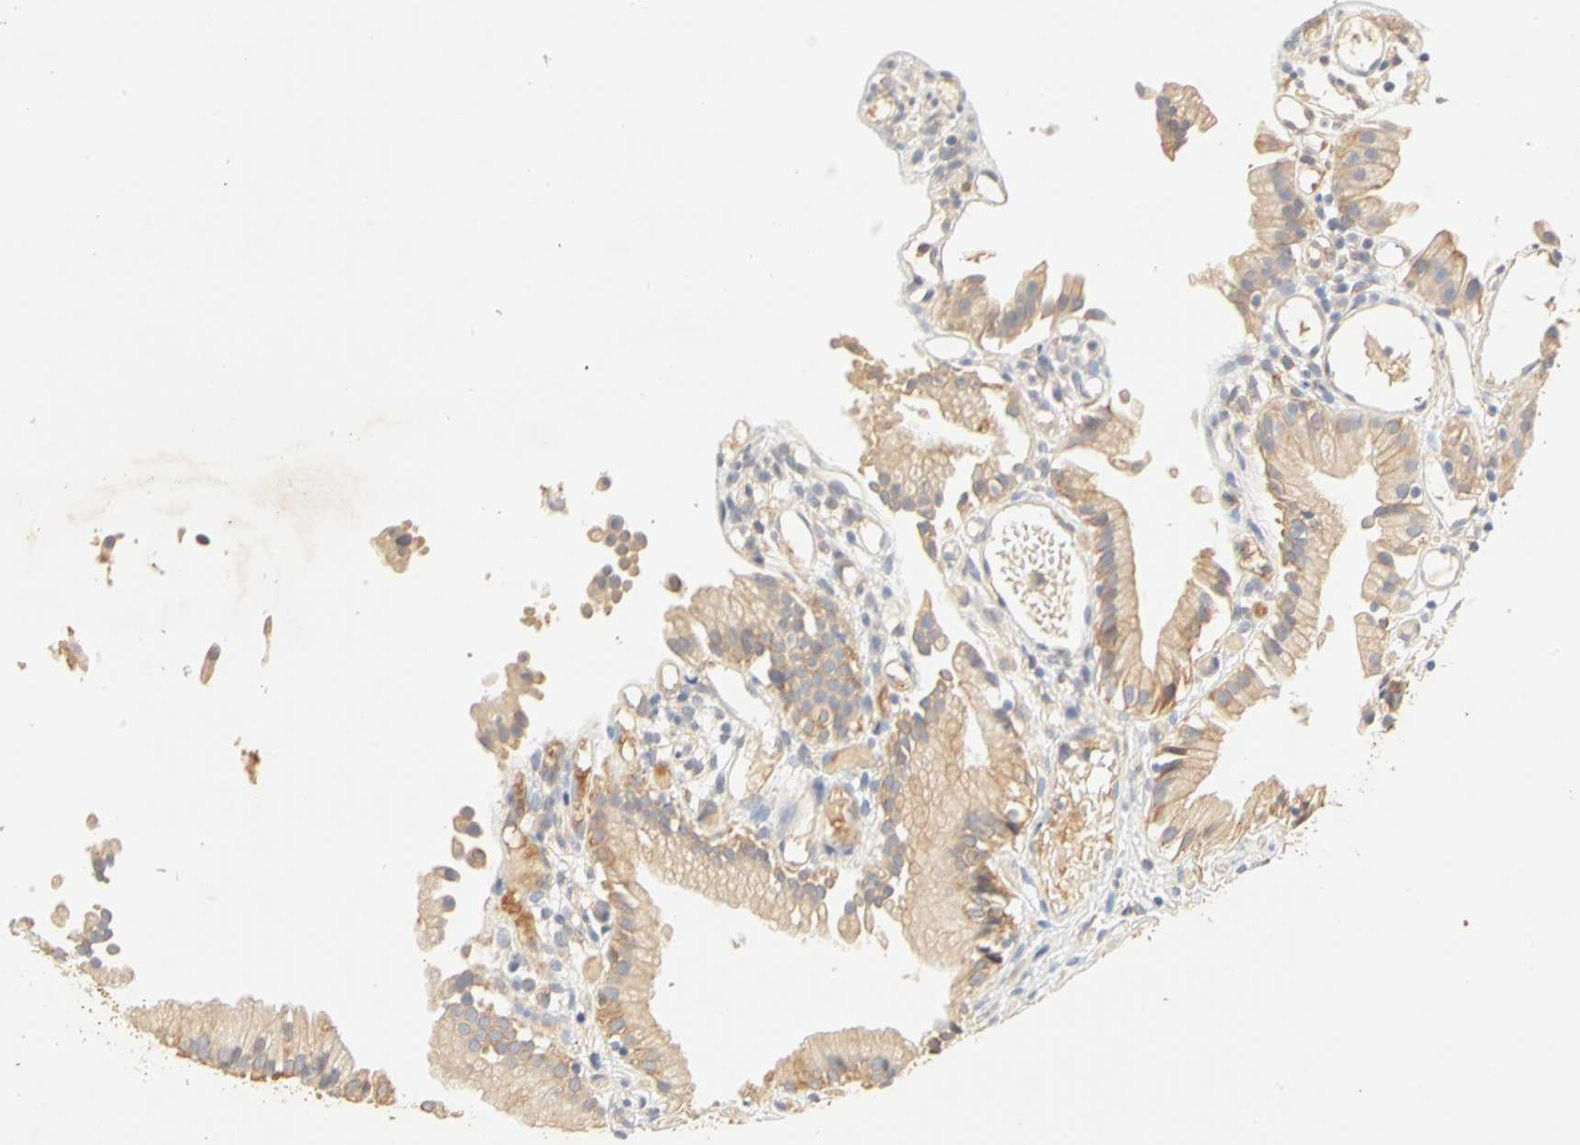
{"staining": {"intensity": "weak", "quantity": "<25%", "location": "cytoplasmic/membranous"}, "tissue": "gallbladder", "cell_type": "Glandular cells", "image_type": "normal", "snomed": [{"axis": "morphology", "description": "Normal tissue, NOS"}, {"axis": "topography", "description": "Gallbladder"}], "caption": "High power microscopy image of an immunohistochemistry image of unremarkable gallbladder, revealing no significant staining in glandular cells.", "gene": "GNRH2", "patient": {"sex": "male", "age": 65}}